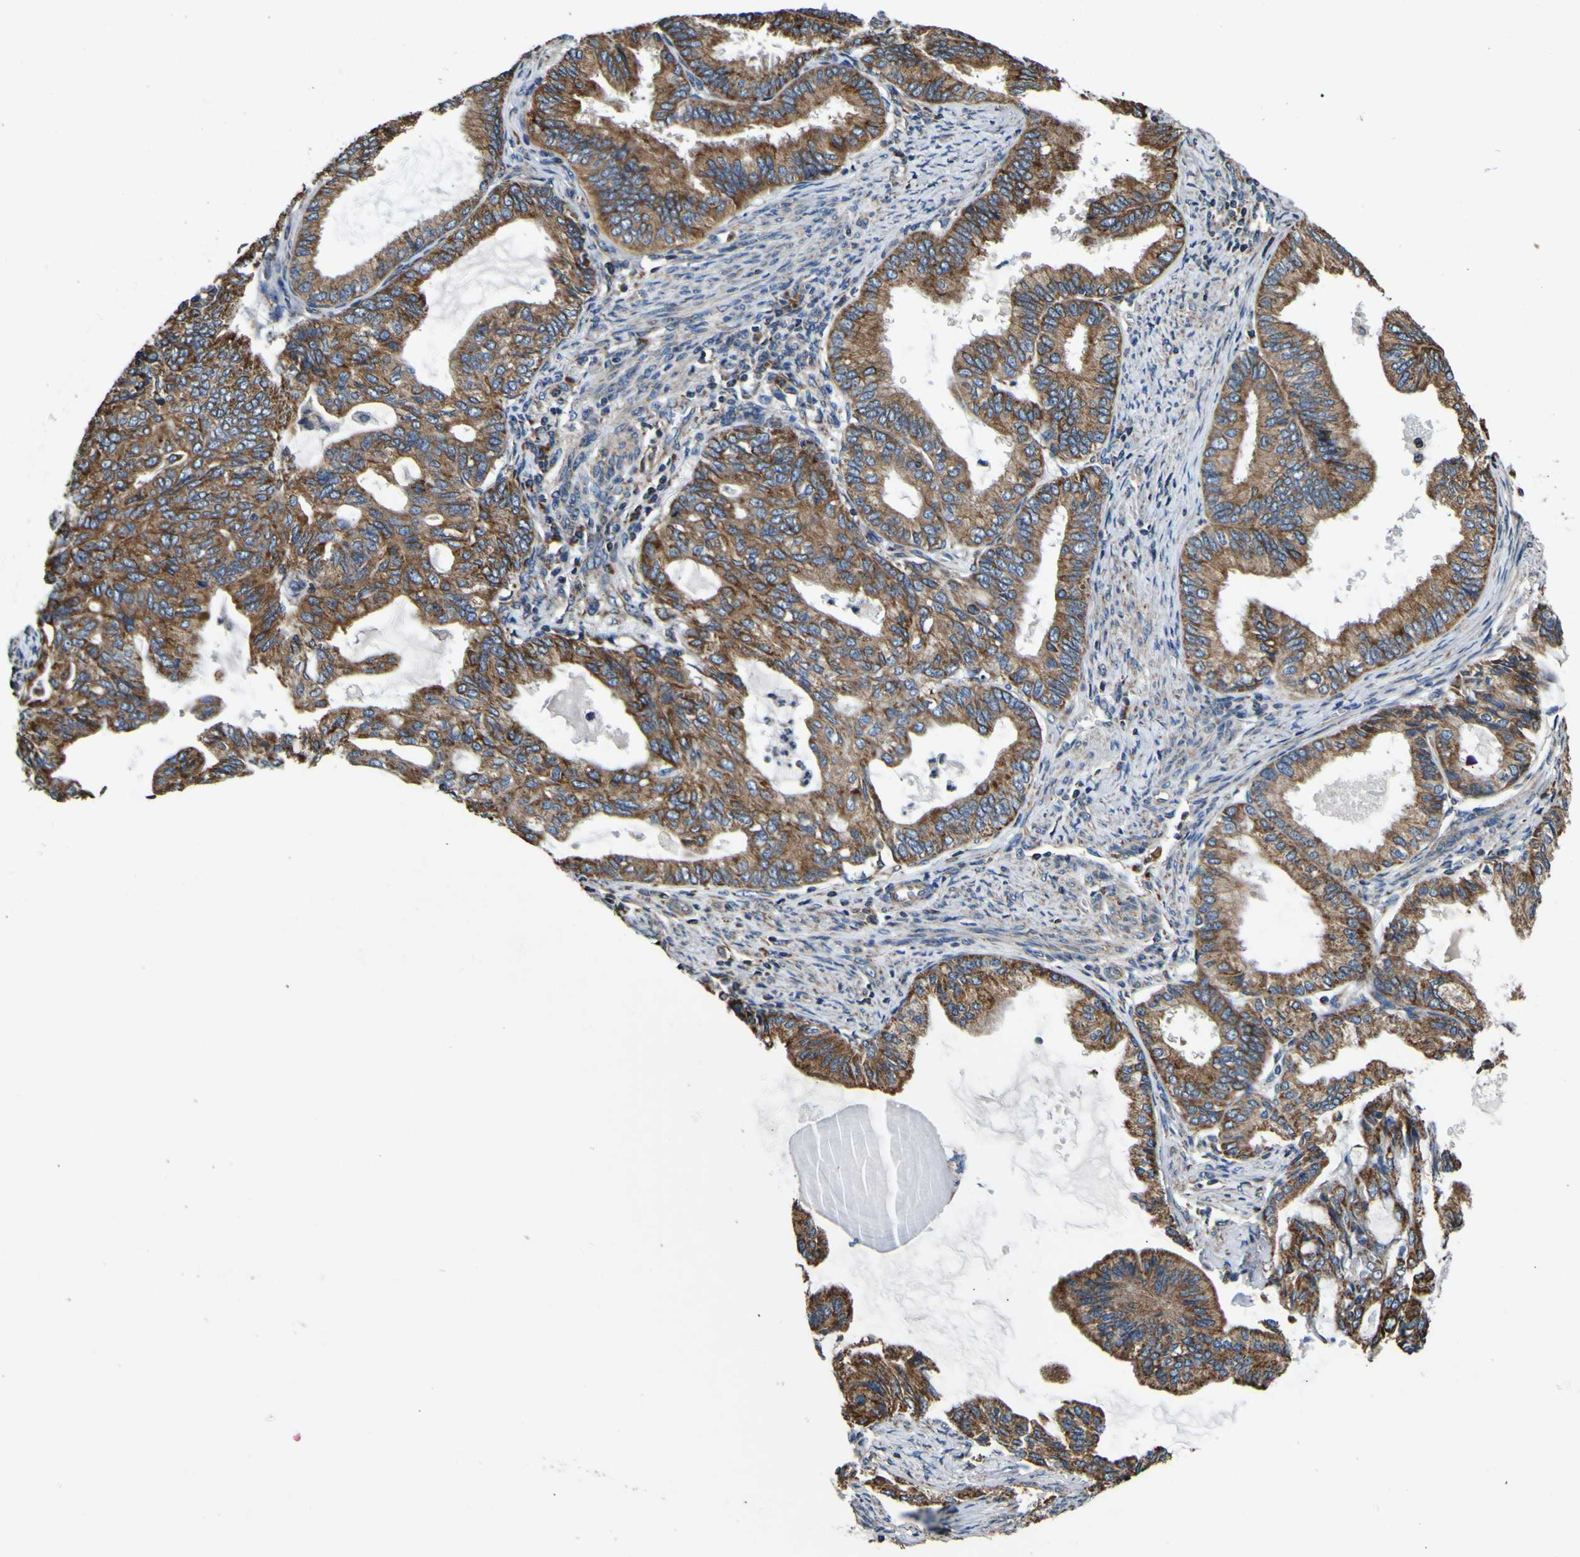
{"staining": {"intensity": "strong", "quantity": ">75%", "location": "cytoplasmic/membranous"}, "tissue": "endometrial cancer", "cell_type": "Tumor cells", "image_type": "cancer", "snomed": [{"axis": "morphology", "description": "Adenocarcinoma, NOS"}, {"axis": "topography", "description": "Endometrium"}], "caption": "DAB (3,3'-diaminobenzidine) immunohistochemical staining of endometrial adenocarcinoma demonstrates strong cytoplasmic/membranous protein positivity in about >75% of tumor cells.", "gene": "INPP5A", "patient": {"sex": "female", "age": 86}}